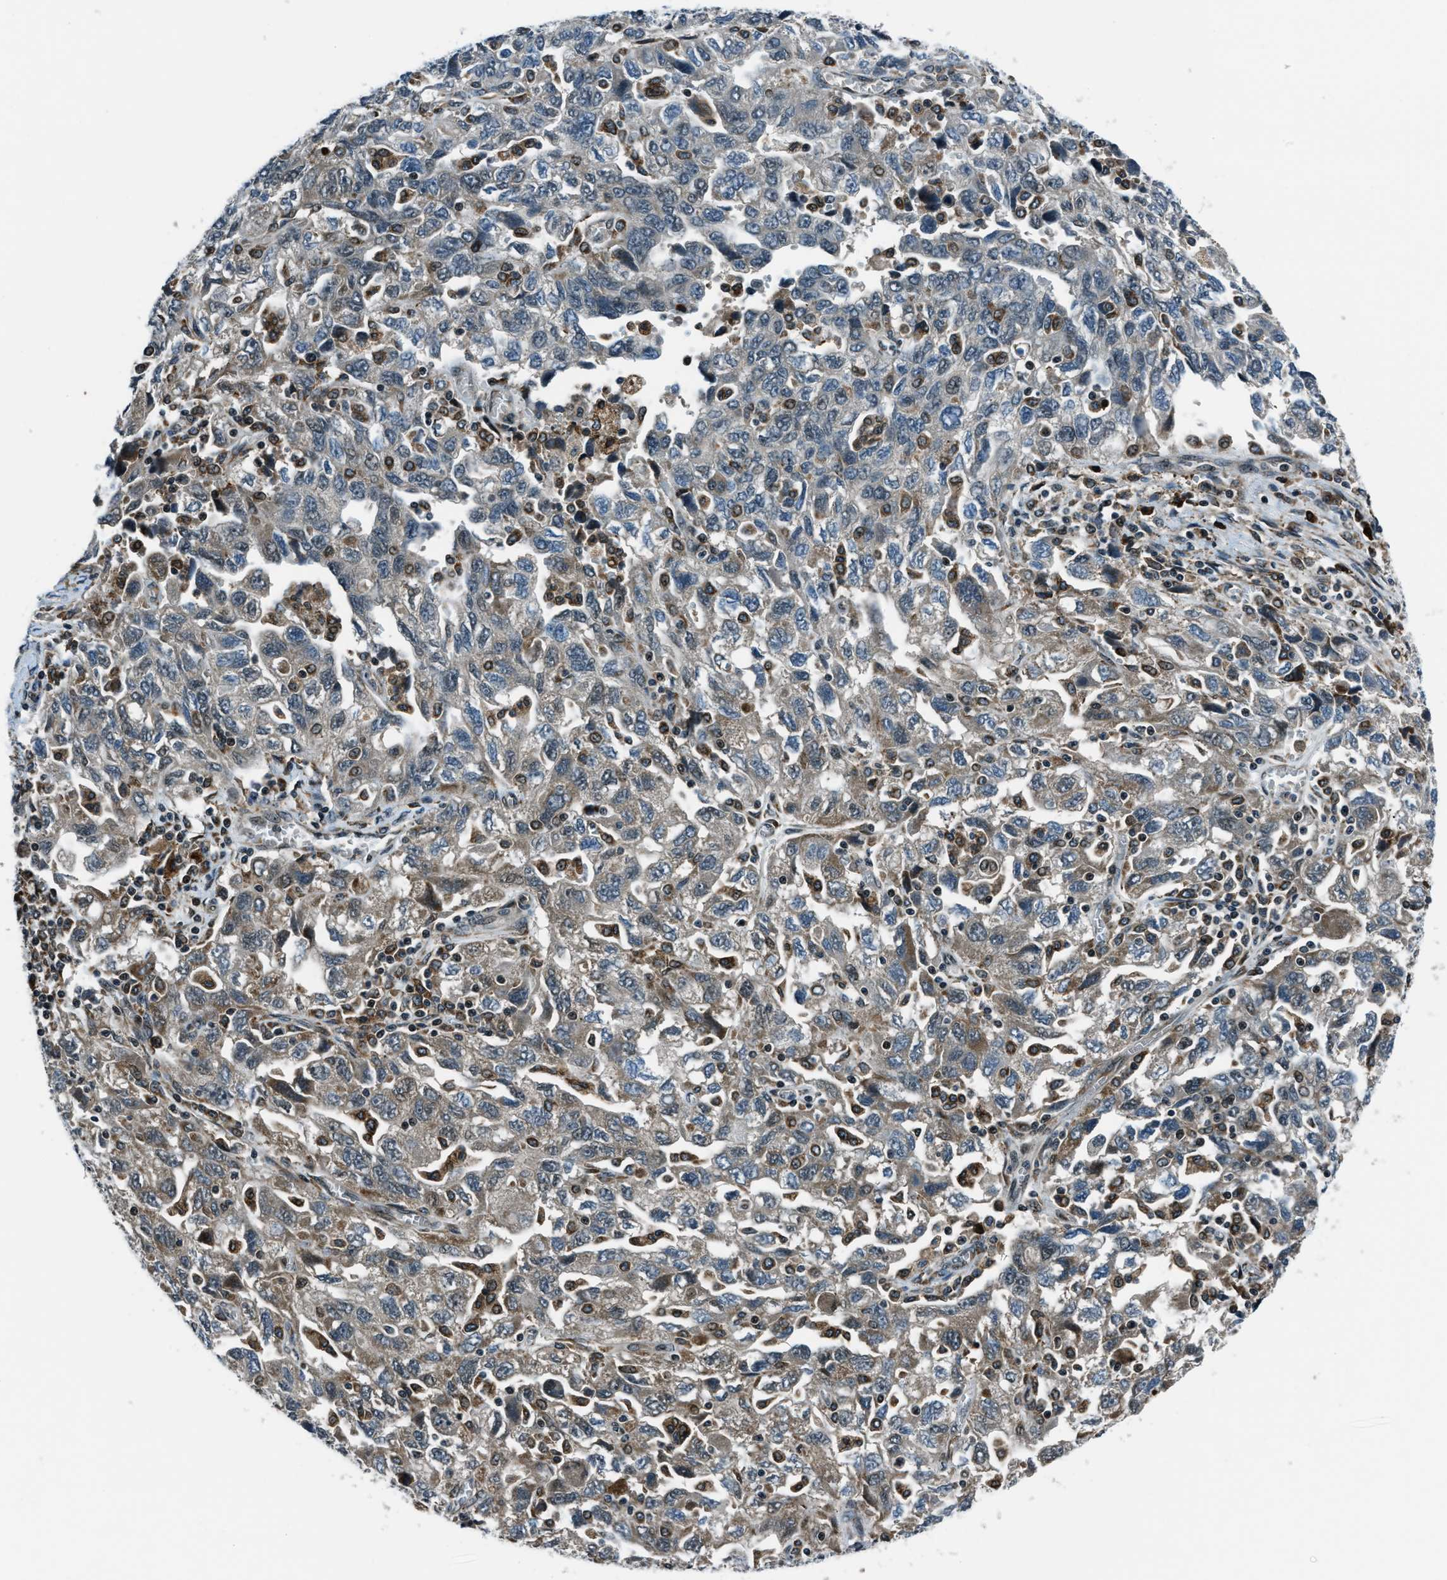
{"staining": {"intensity": "weak", "quantity": "25%-75%", "location": "cytoplasmic/membranous"}, "tissue": "ovarian cancer", "cell_type": "Tumor cells", "image_type": "cancer", "snomed": [{"axis": "morphology", "description": "Carcinoma, NOS"}, {"axis": "morphology", "description": "Cystadenocarcinoma, serous, NOS"}, {"axis": "topography", "description": "Ovary"}], "caption": "High-power microscopy captured an IHC image of carcinoma (ovarian), revealing weak cytoplasmic/membranous staining in approximately 25%-75% of tumor cells. Immunohistochemistry (ihc) stains the protein of interest in brown and the nuclei are stained blue.", "gene": "ACTL9", "patient": {"sex": "female", "age": 69}}